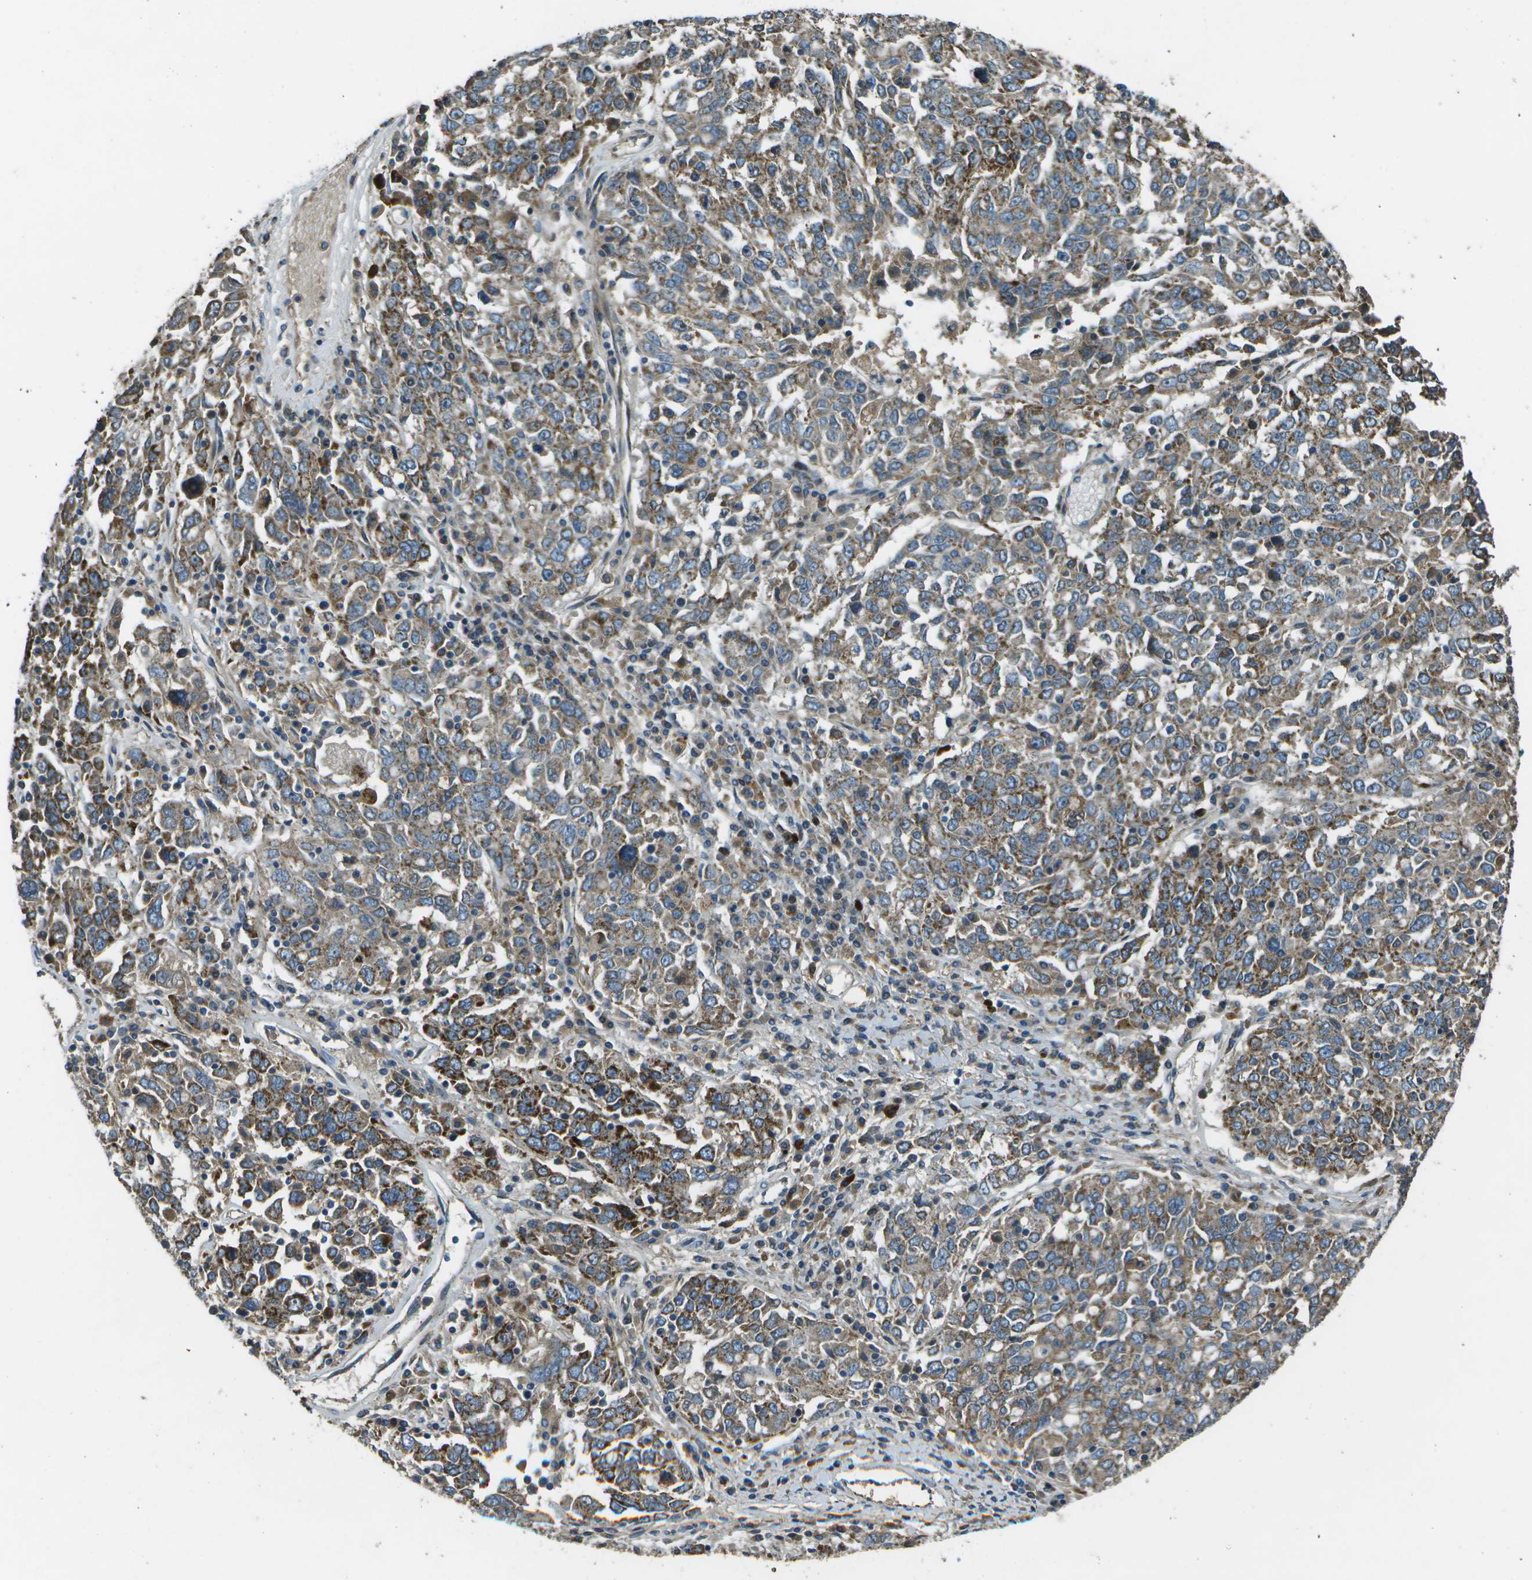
{"staining": {"intensity": "moderate", "quantity": ">75%", "location": "cytoplasmic/membranous"}, "tissue": "ovarian cancer", "cell_type": "Tumor cells", "image_type": "cancer", "snomed": [{"axis": "morphology", "description": "Carcinoma, endometroid"}, {"axis": "topography", "description": "Ovary"}], "caption": "Immunohistochemistry (IHC) photomicrograph of ovarian cancer (endometroid carcinoma) stained for a protein (brown), which shows medium levels of moderate cytoplasmic/membranous positivity in about >75% of tumor cells.", "gene": "PXYLP1", "patient": {"sex": "female", "age": 62}}